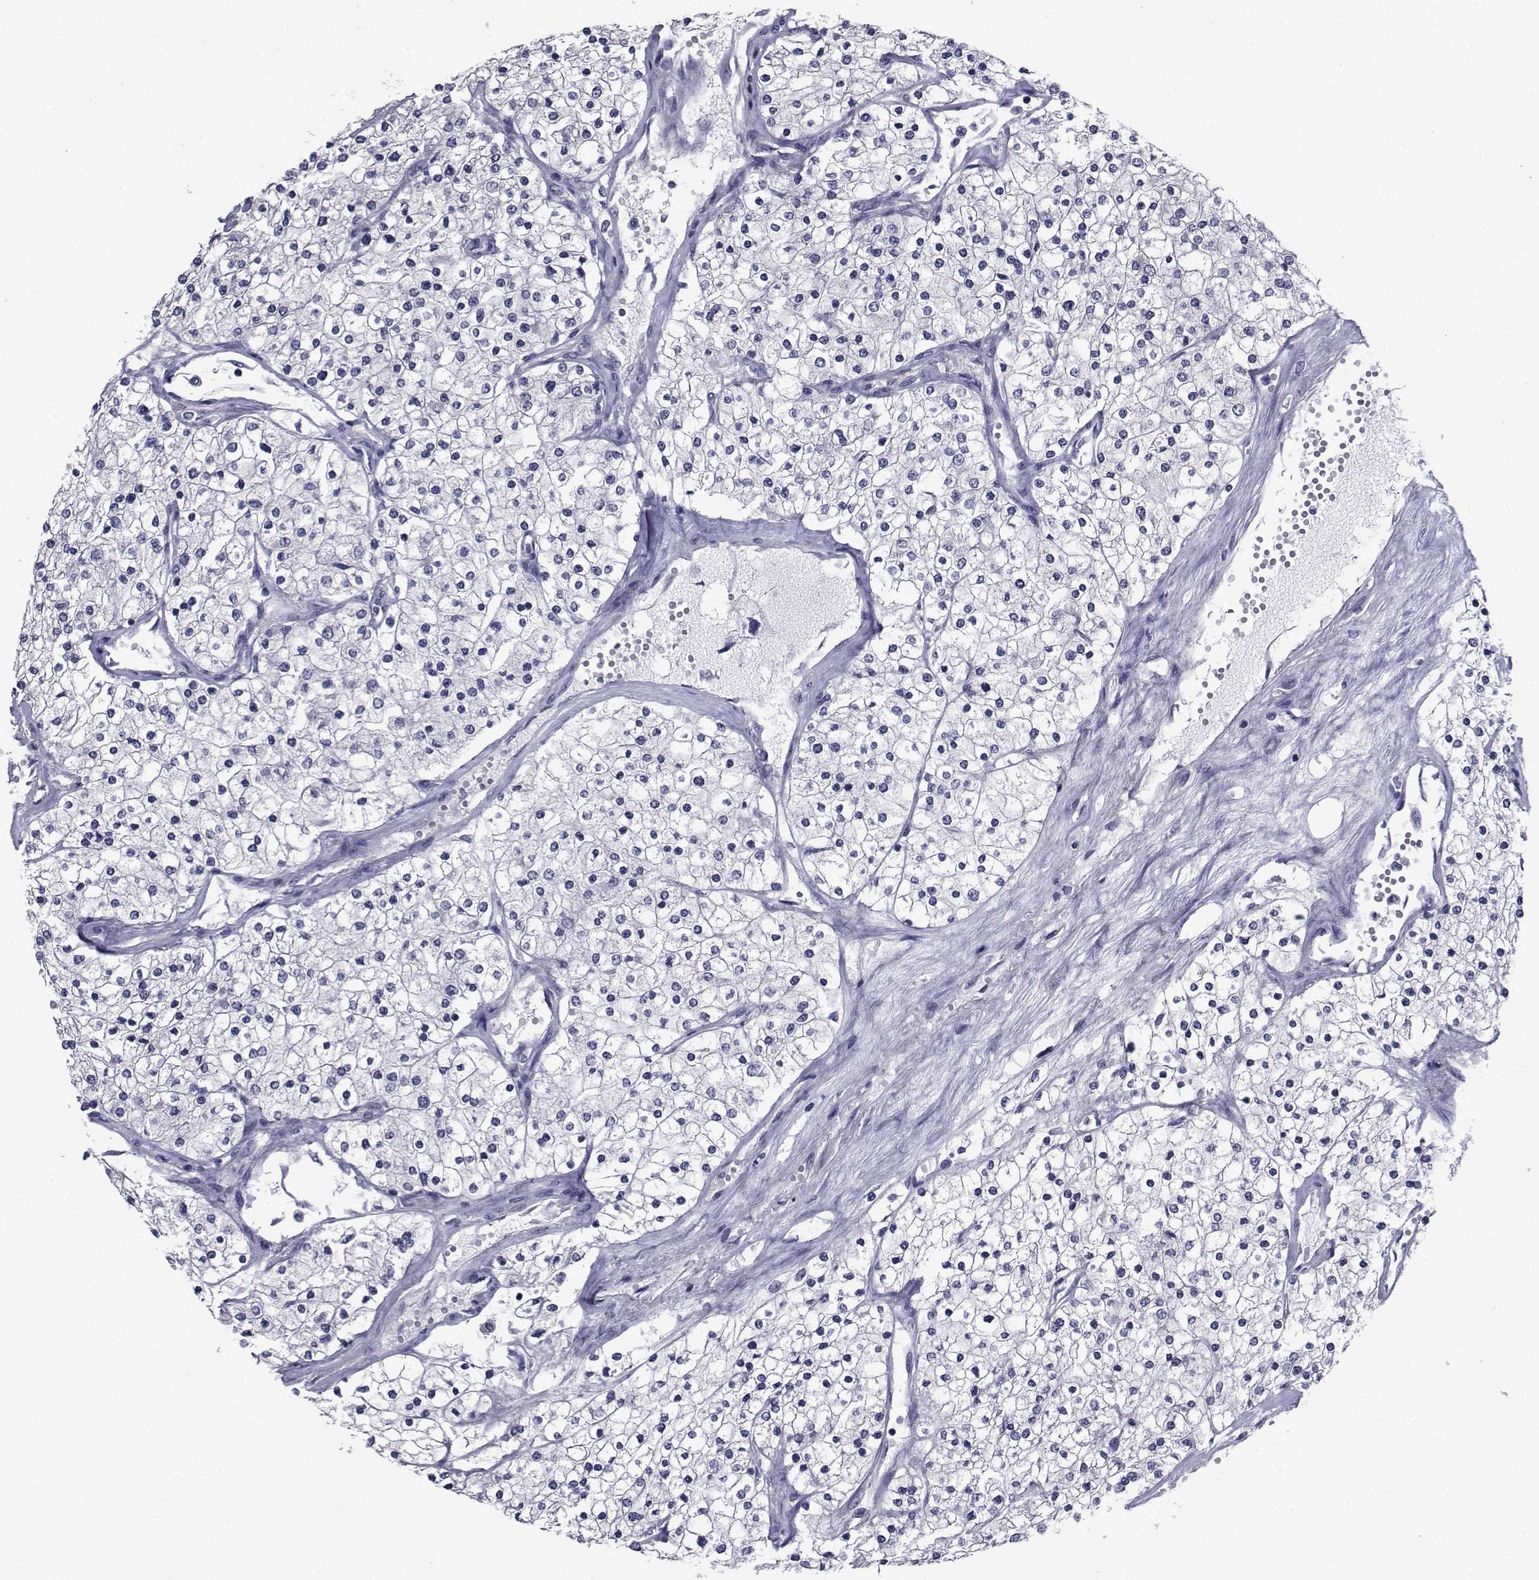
{"staining": {"intensity": "negative", "quantity": "none", "location": "none"}, "tissue": "renal cancer", "cell_type": "Tumor cells", "image_type": "cancer", "snomed": [{"axis": "morphology", "description": "Adenocarcinoma, NOS"}, {"axis": "topography", "description": "Kidney"}], "caption": "High magnification brightfield microscopy of renal cancer (adenocarcinoma) stained with DAB (brown) and counterstained with hematoxylin (blue): tumor cells show no significant positivity.", "gene": "CHRNA1", "patient": {"sex": "male", "age": 80}}